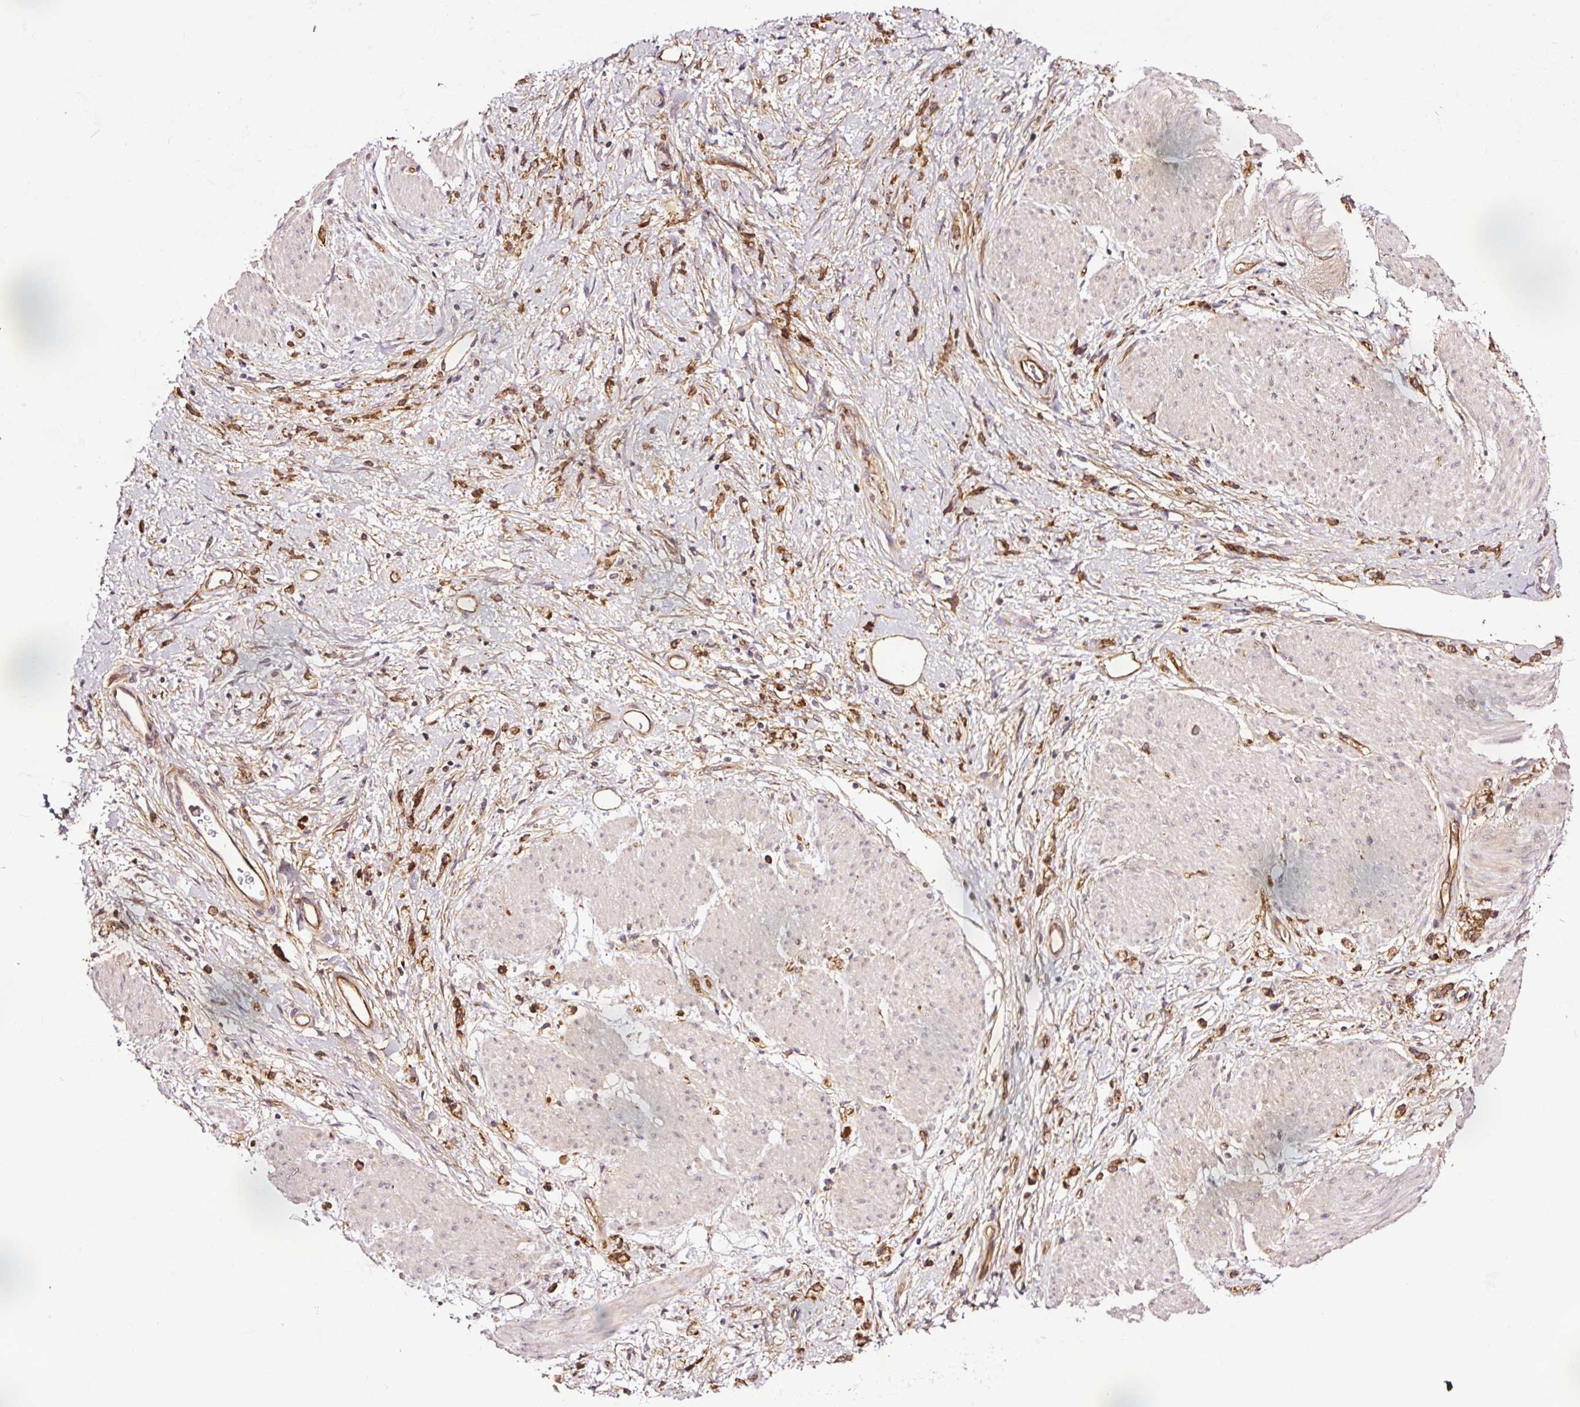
{"staining": {"intensity": "moderate", "quantity": ">75%", "location": "cytoplasmic/membranous"}, "tissue": "stomach cancer", "cell_type": "Tumor cells", "image_type": "cancer", "snomed": [{"axis": "morphology", "description": "Adenocarcinoma, NOS"}, {"axis": "topography", "description": "Stomach"}], "caption": "The photomicrograph exhibits staining of adenocarcinoma (stomach), revealing moderate cytoplasmic/membranous protein expression (brown color) within tumor cells.", "gene": "METAP1", "patient": {"sex": "female", "age": 60}}